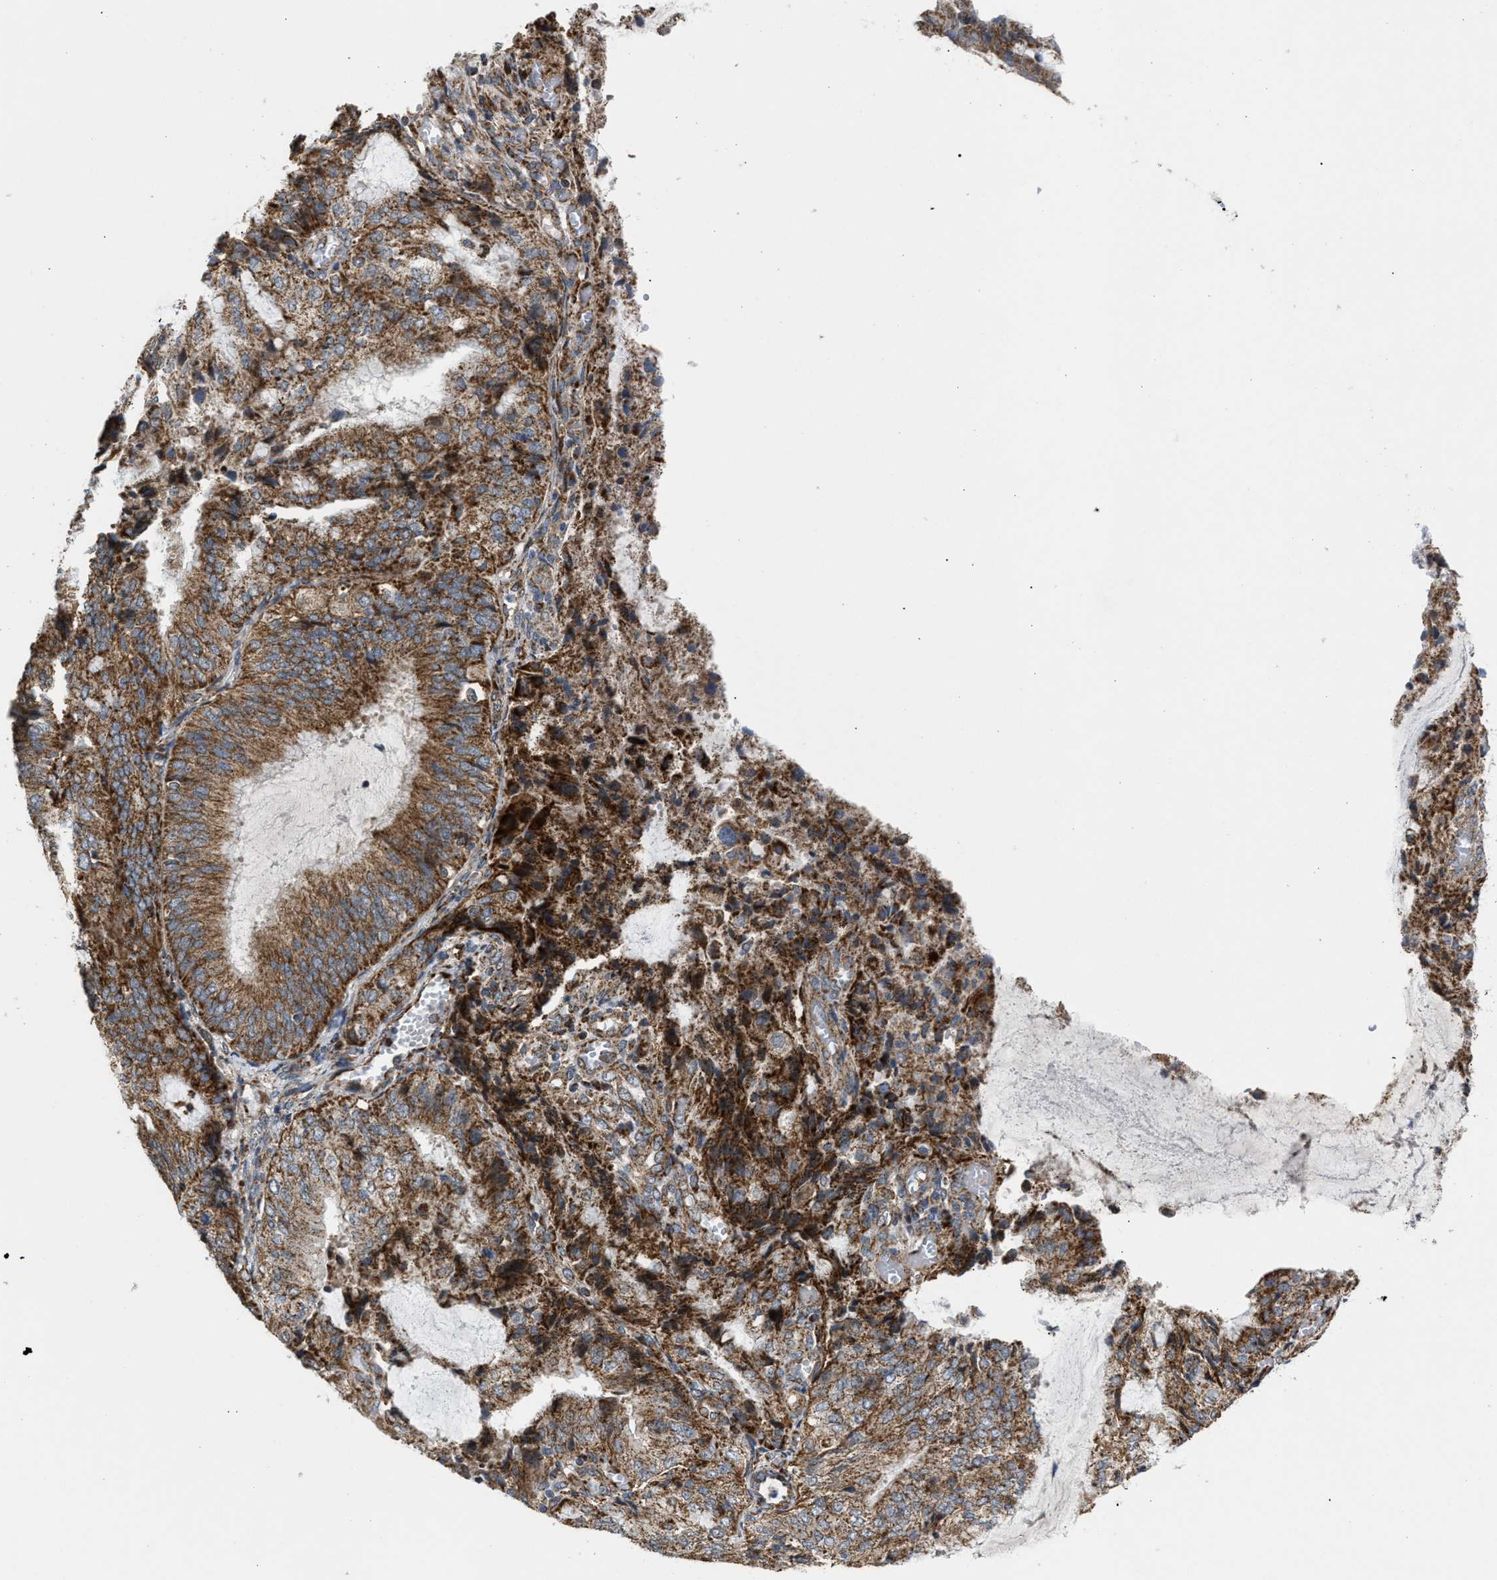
{"staining": {"intensity": "moderate", "quantity": ">75%", "location": "cytoplasmic/membranous"}, "tissue": "endometrial cancer", "cell_type": "Tumor cells", "image_type": "cancer", "snomed": [{"axis": "morphology", "description": "Adenocarcinoma, NOS"}, {"axis": "topography", "description": "Endometrium"}], "caption": "This is a micrograph of immunohistochemistry staining of adenocarcinoma (endometrial), which shows moderate staining in the cytoplasmic/membranous of tumor cells.", "gene": "TACO1", "patient": {"sex": "female", "age": 81}}